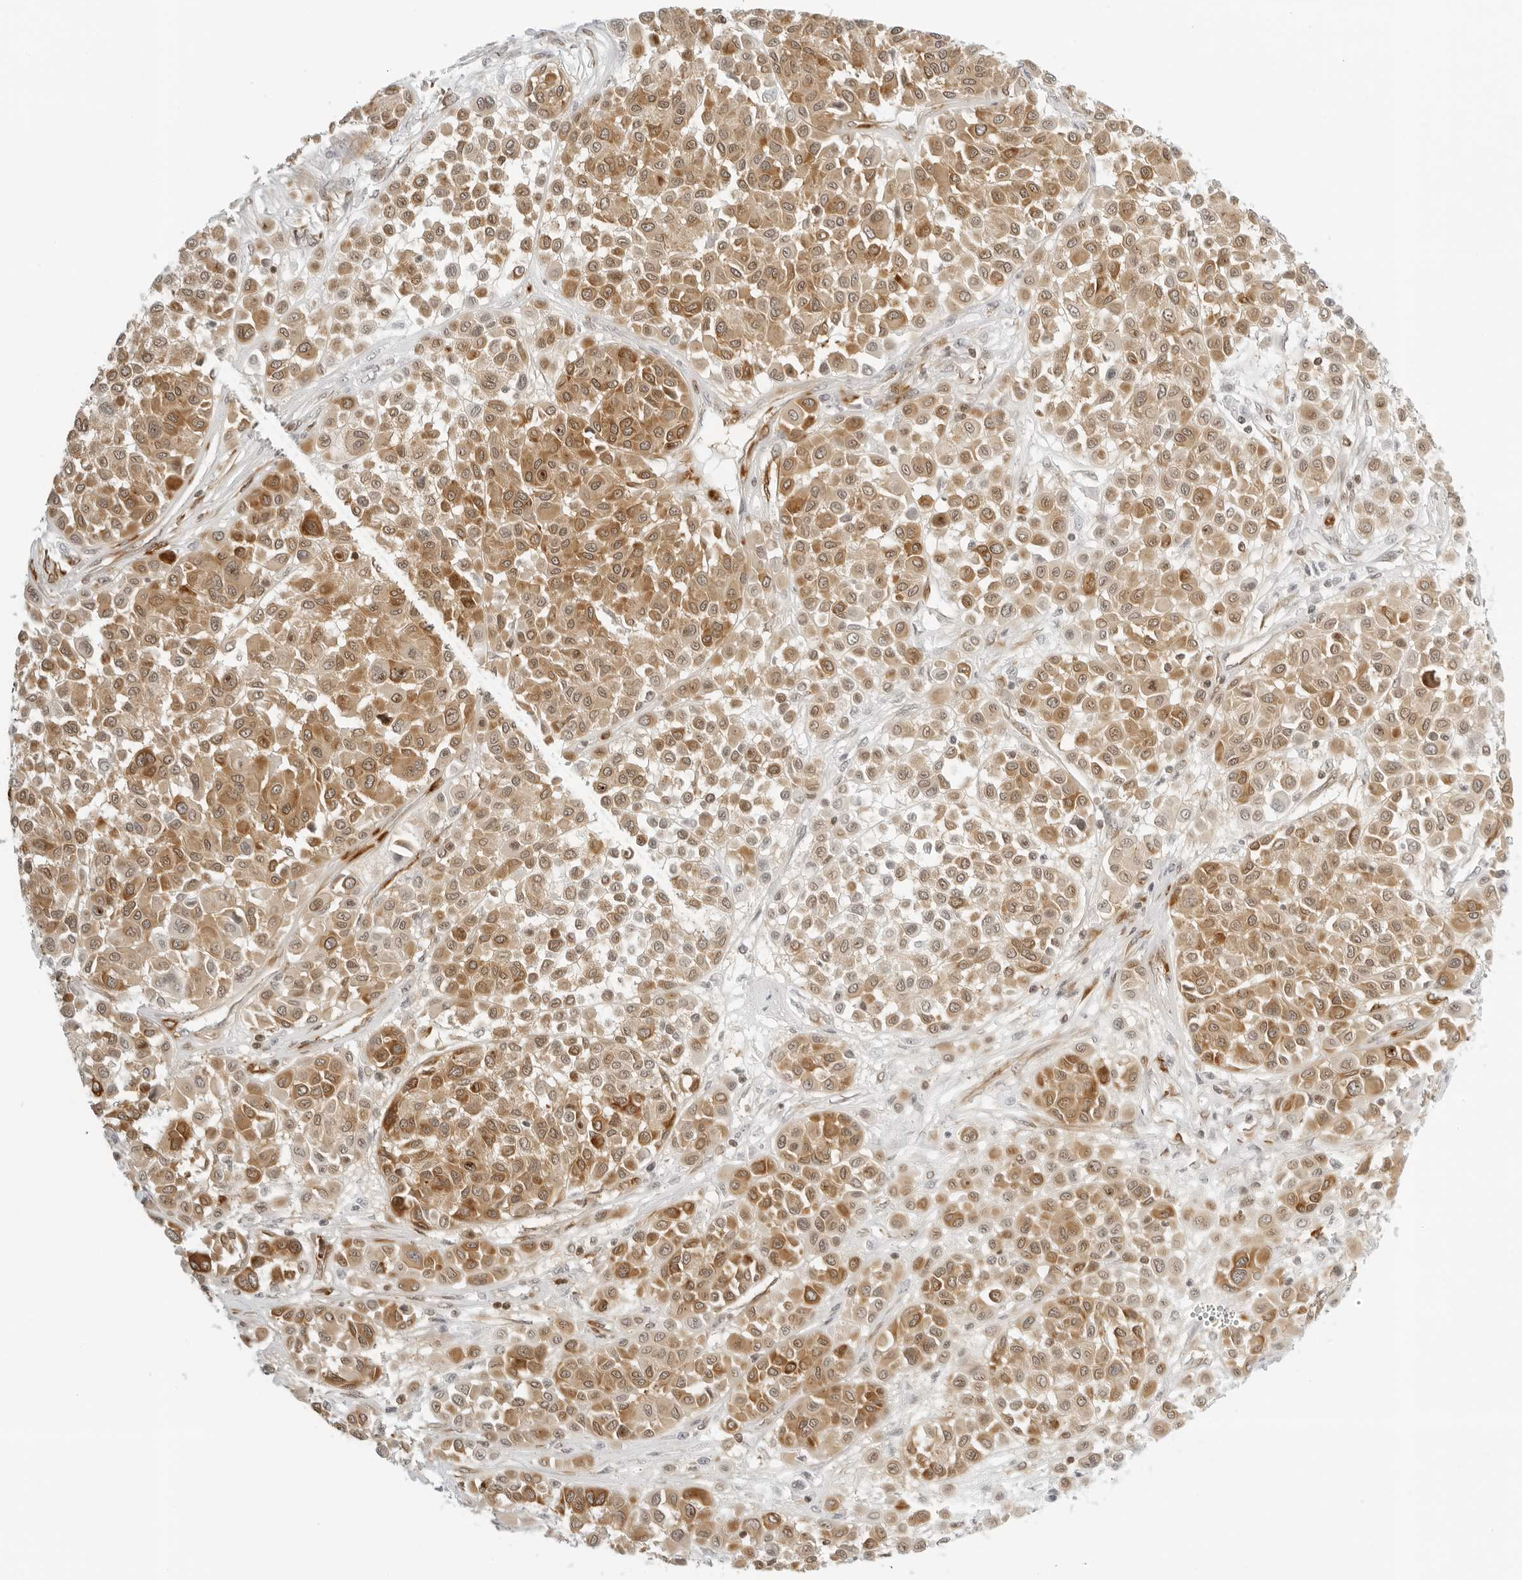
{"staining": {"intensity": "moderate", "quantity": ">75%", "location": "cytoplasmic/membranous"}, "tissue": "melanoma", "cell_type": "Tumor cells", "image_type": "cancer", "snomed": [{"axis": "morphology", "description": "Malignant melanoma, Metastatic site"}, {"axis": "topography", "description": "Soft tissue"}], "caption": "An image of human malignant melanoma (metastatic site) stained for a protein demonstrates moderate cytoplasmic/membranous brown staining in tumor cells. (IHC, brightfield microscopy, high magnification).", "gene": "EIF4G1", "patient": {"sex": "male", "age": 41}}